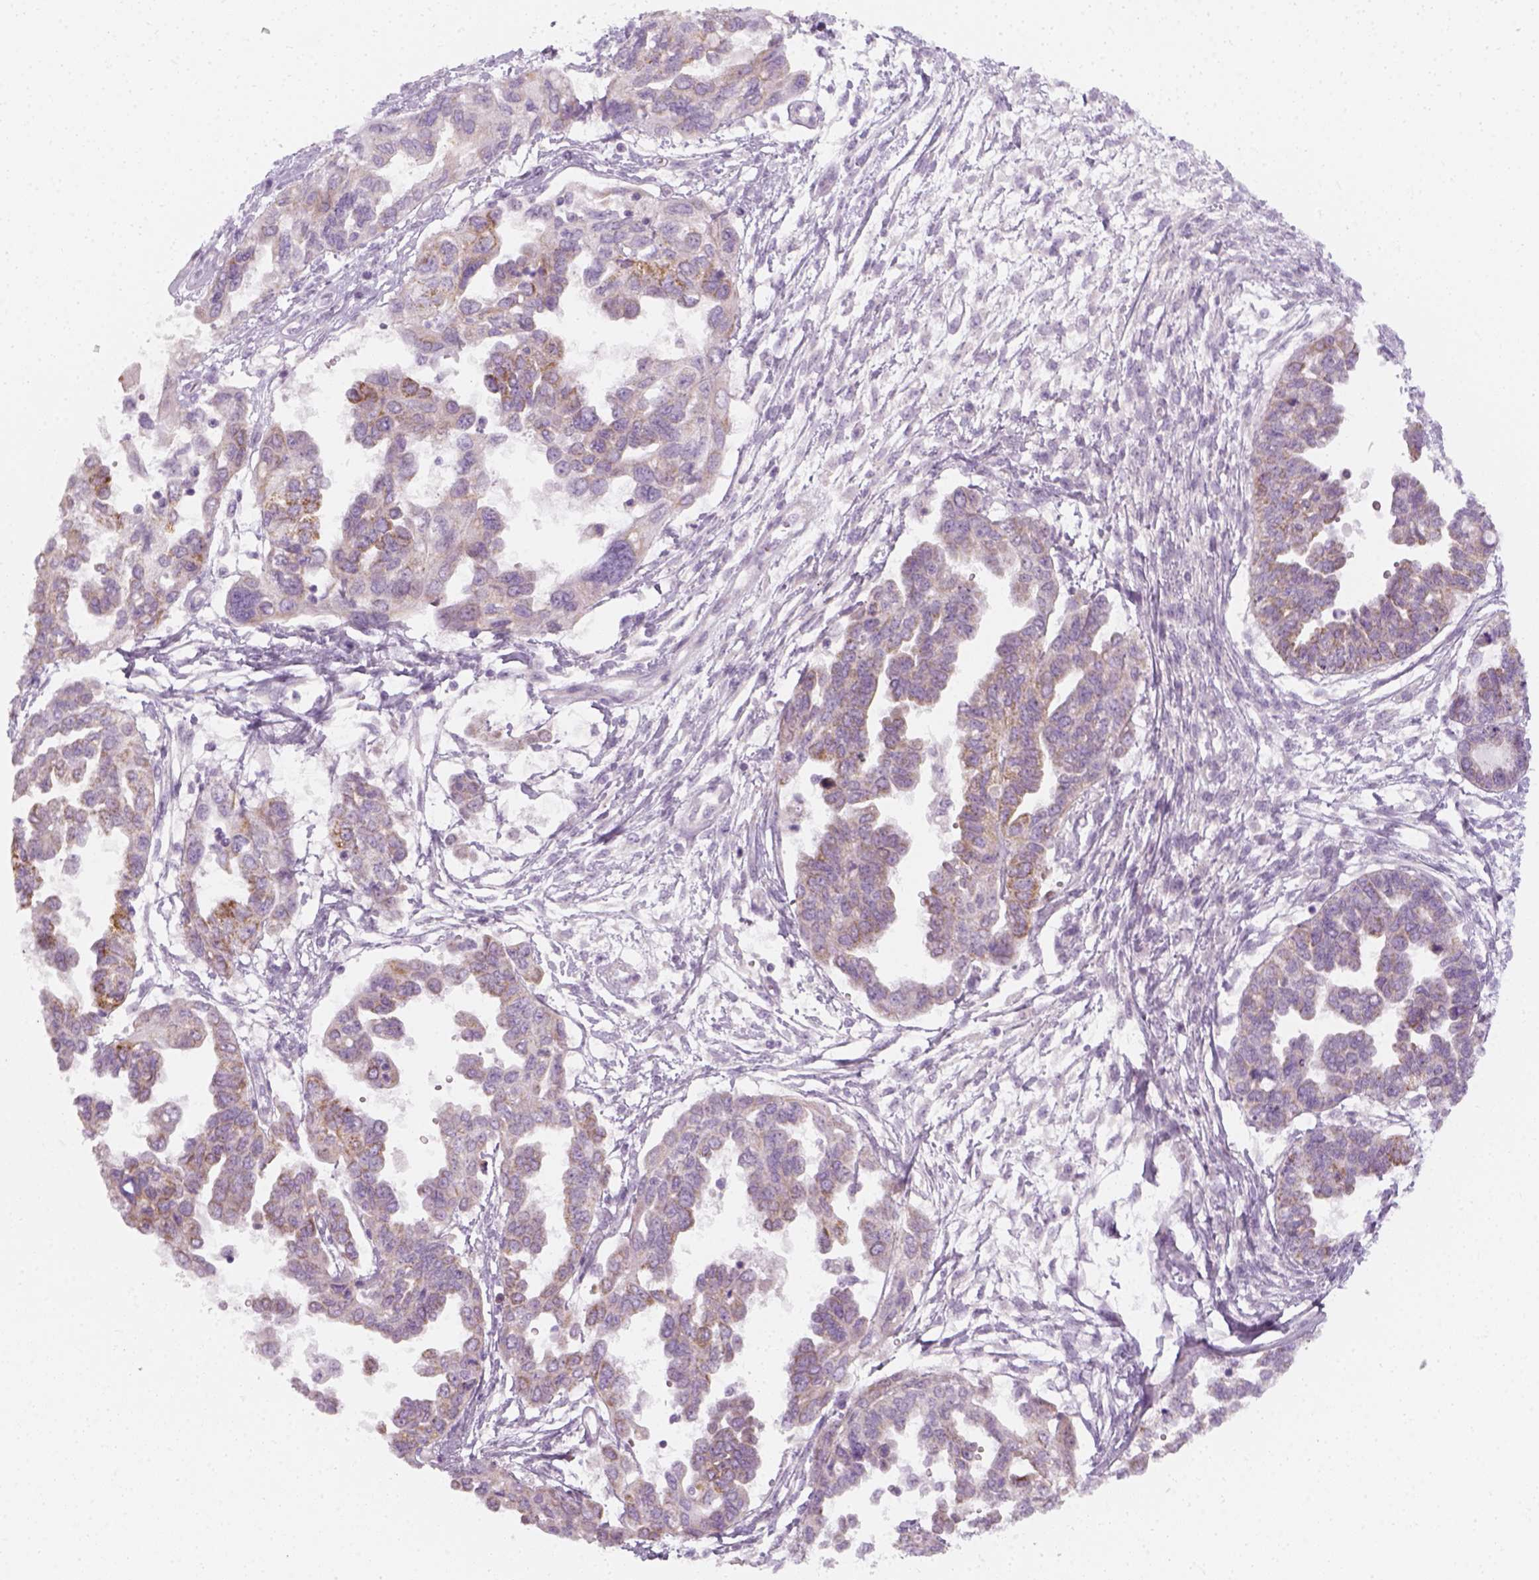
{"staining": {"intensity": "negative", "quantity": "none", "location": "none"}, "tissue": "ovarian cancer", "cell_type": "Tumor cells", "image_type": "cancer", "snomed": [{"axis": "morphology", "description": "Cystadenocarcinoma, serous, NOS"}, {"axis": "topography", "description": "Ovary"}], "caption": "DAB immunohistochemical staining of human serous cystadenocarcinoma (ovarian) reveals no significant staining in tumor cells.", "gene": "PRAME", "patient": {"sex": "female", "age": 53}}